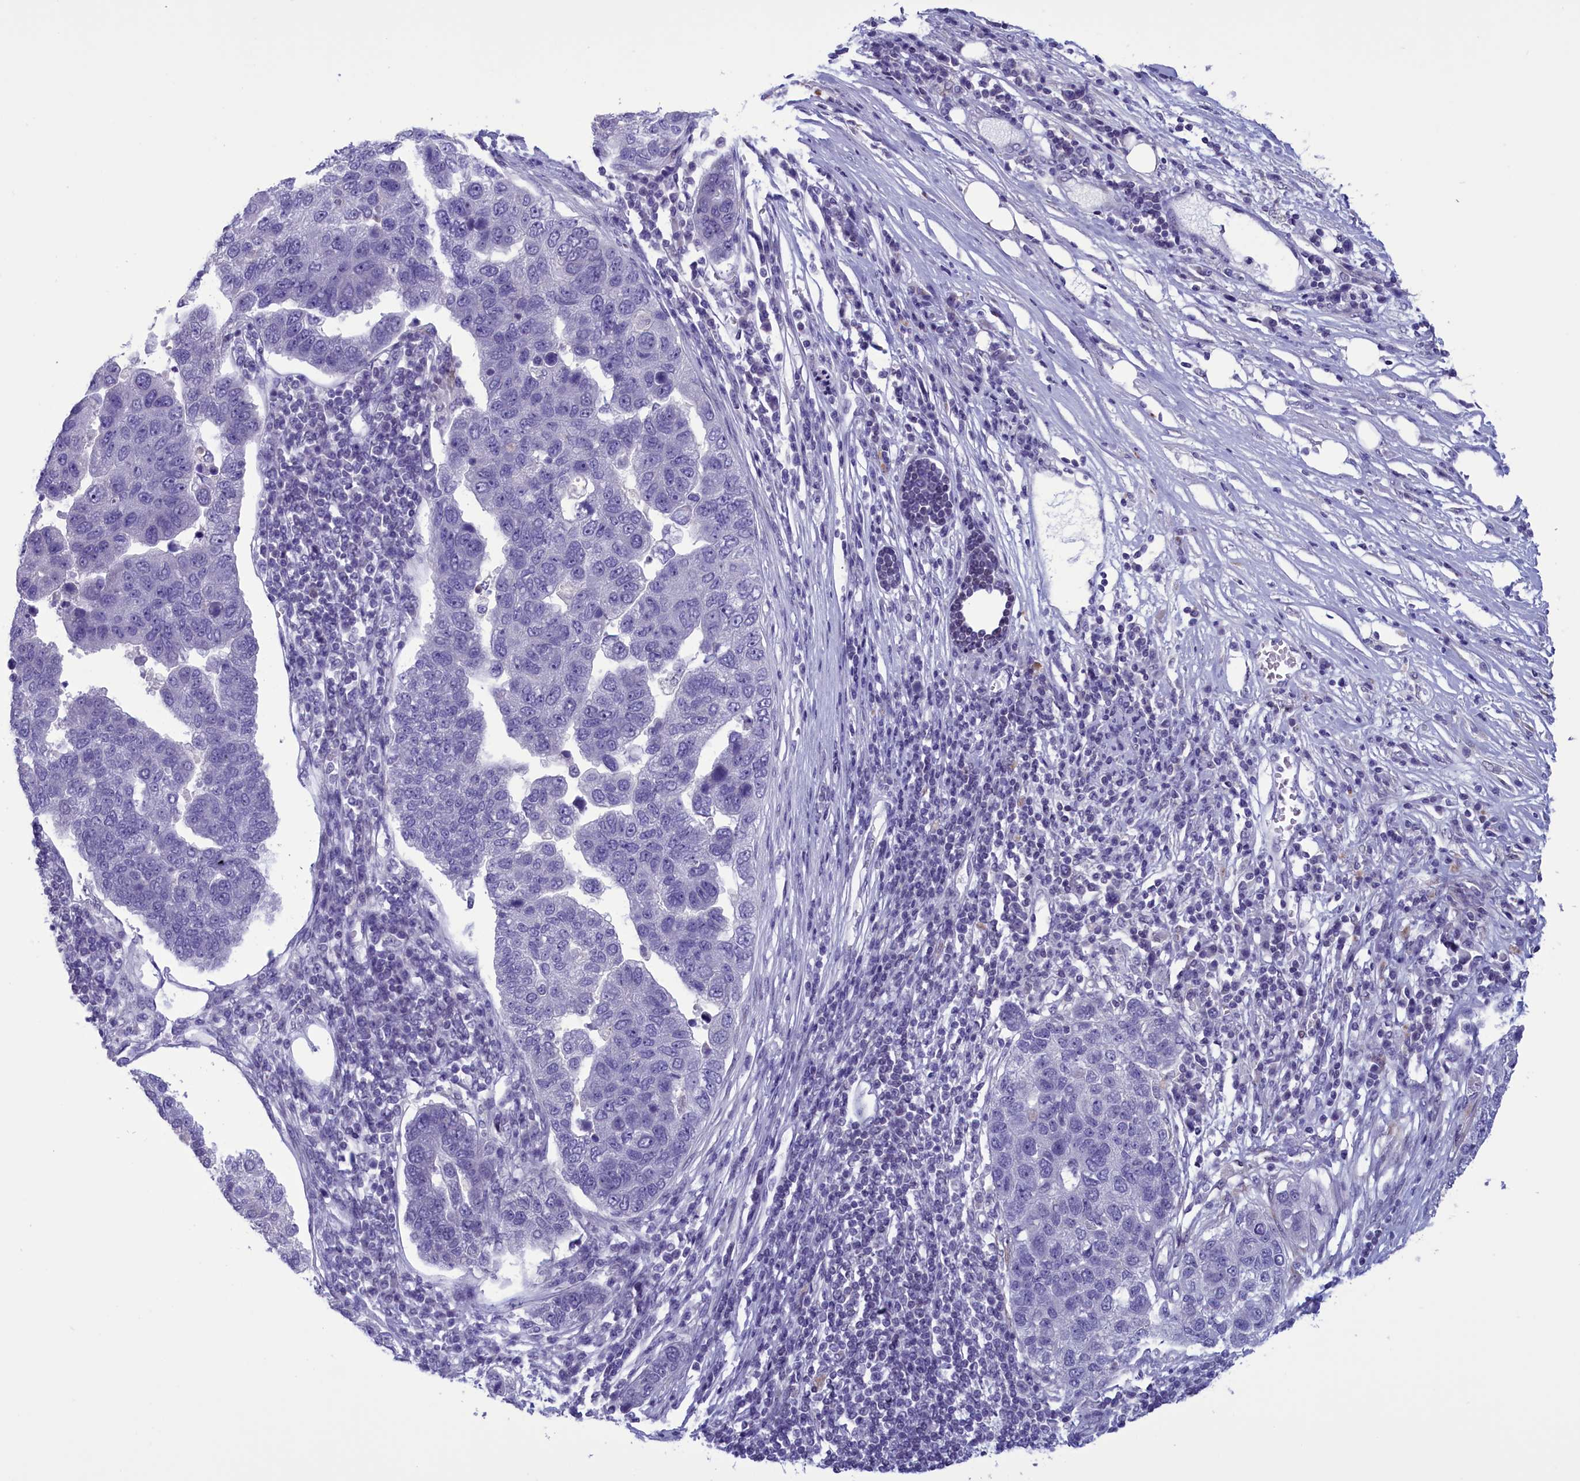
{"staining": {"intensity": "negative", "quantity": "none", "location": "none"}, "tissue": "pancreatic cancer", "cell_type": "Tumor cells", "image_type": "cancer", "snomed": [{"axis": "morphology", "description": "Adenocarcinoma, NOS"}, {"axis": "topography", "description": "Pancreas"}], "caption": "The micrograph shows no staining of tumor cells in pancreatic cancer (adenocarcinoma). Nuclei are stained in blue.", "gene": "PARS2", "patient": {"sex": "female", "age": 61}}